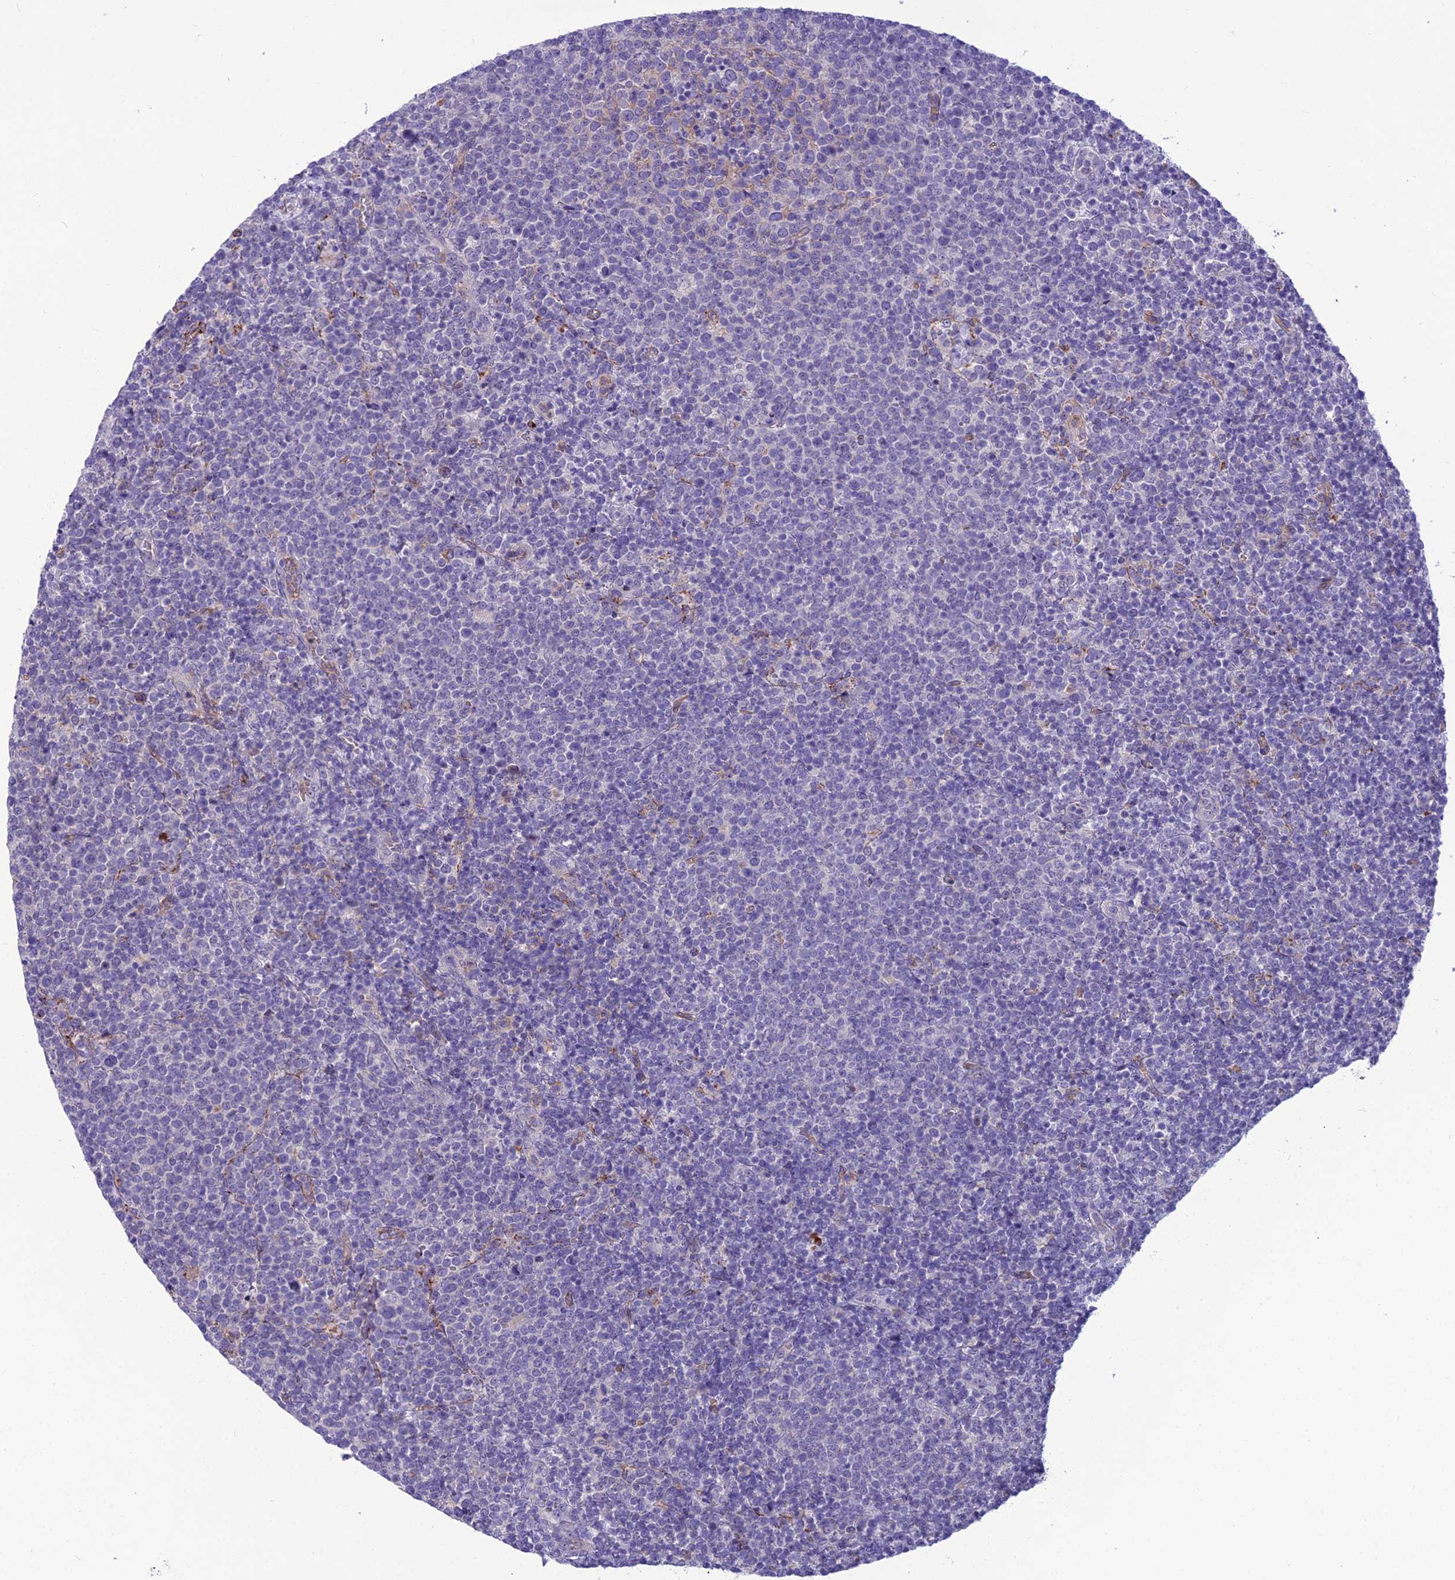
{"staining": {"intensity": "negative", "quantity": "none", "location": "none"}, "tissue": "lymphoma", "cell_type": "Tumor cells", "image_type": "cancer", "snomed": [{"axis": "morphology", "description": "Malignant lymphoma, non-Hodgkin's type, High grade"}, {"axis": "topography", "description": "Lymph node"}], "caption": "This photomicrograph is of lymphoma stained with immunohistochemistry (IHC) to label a protein in brown with the nuclei are counter-stained blue. There is no positivity in tumor cells.", "gene": "BBS7", "patient": {"sex": "male", "age": 61}}